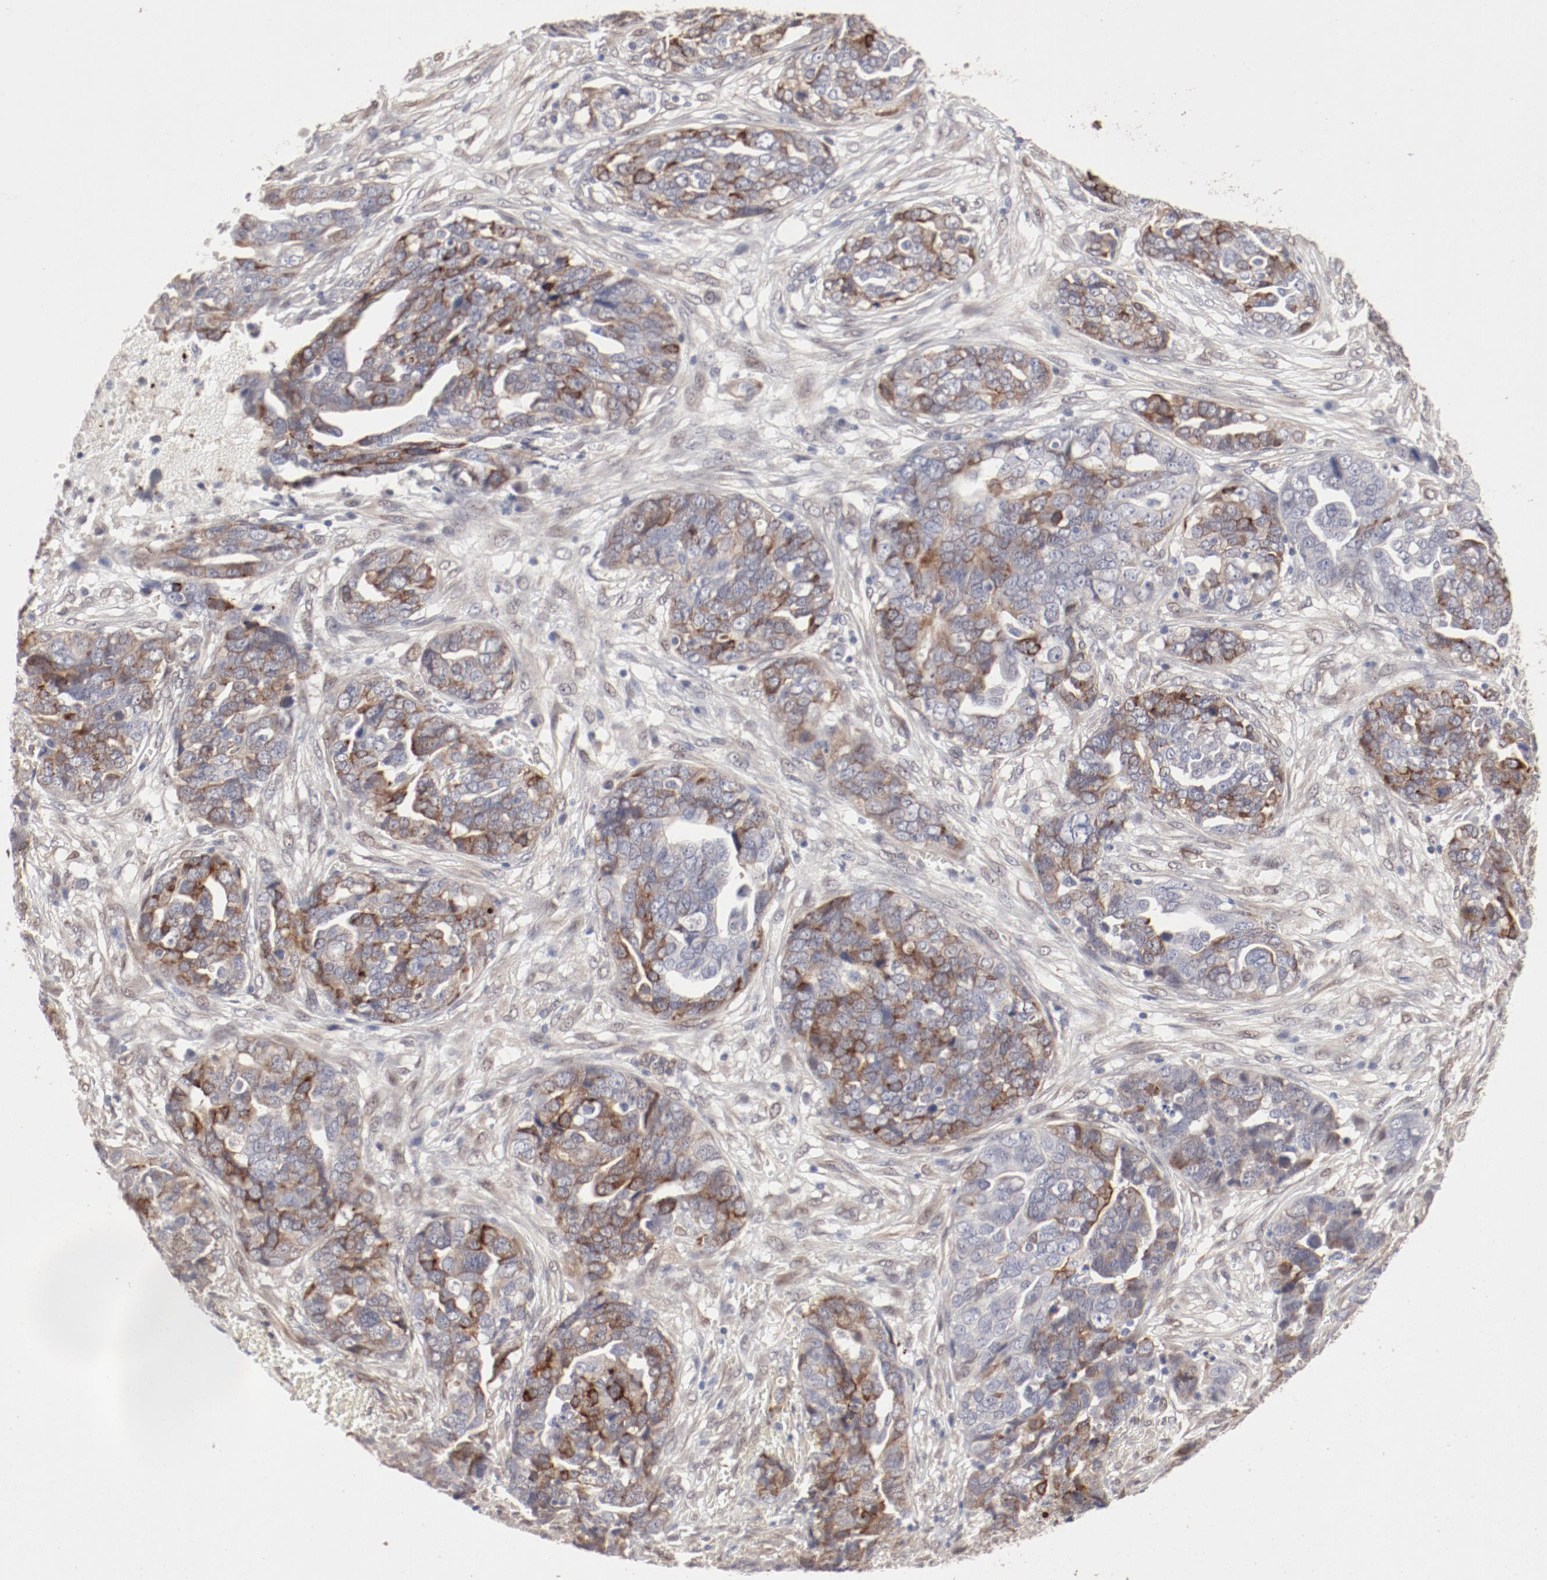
{"staining": {"intensity": "moderate", "quantity": "25%-75%", "location": "cytoplasmic/membranous"}, "tissue": "ovarian cancer", "cell_type": "Tumor cells", "image_type": "cancer", "snomed": [{"axis": "morphology", "description": "Normal tissue, NOS"}, {"axis": "morphology", "description": "Cystadenocarcinoma, serous, NOS"}, {"axis": "topography", "description": "Fallopian tube"}, {"axis": "topography", "description": "Ovary"}], "caption": "Immunohistochemistry (IHC) photomicrograph of human ovarian cancer stained for a protein (brown), which reveals medium levels of moderate cytoplasmic/membranous positivity in approximately 25%-75% of tumor cells.", "gene": "MAGED4", "patient": {"sex": "female", "age": 56}}